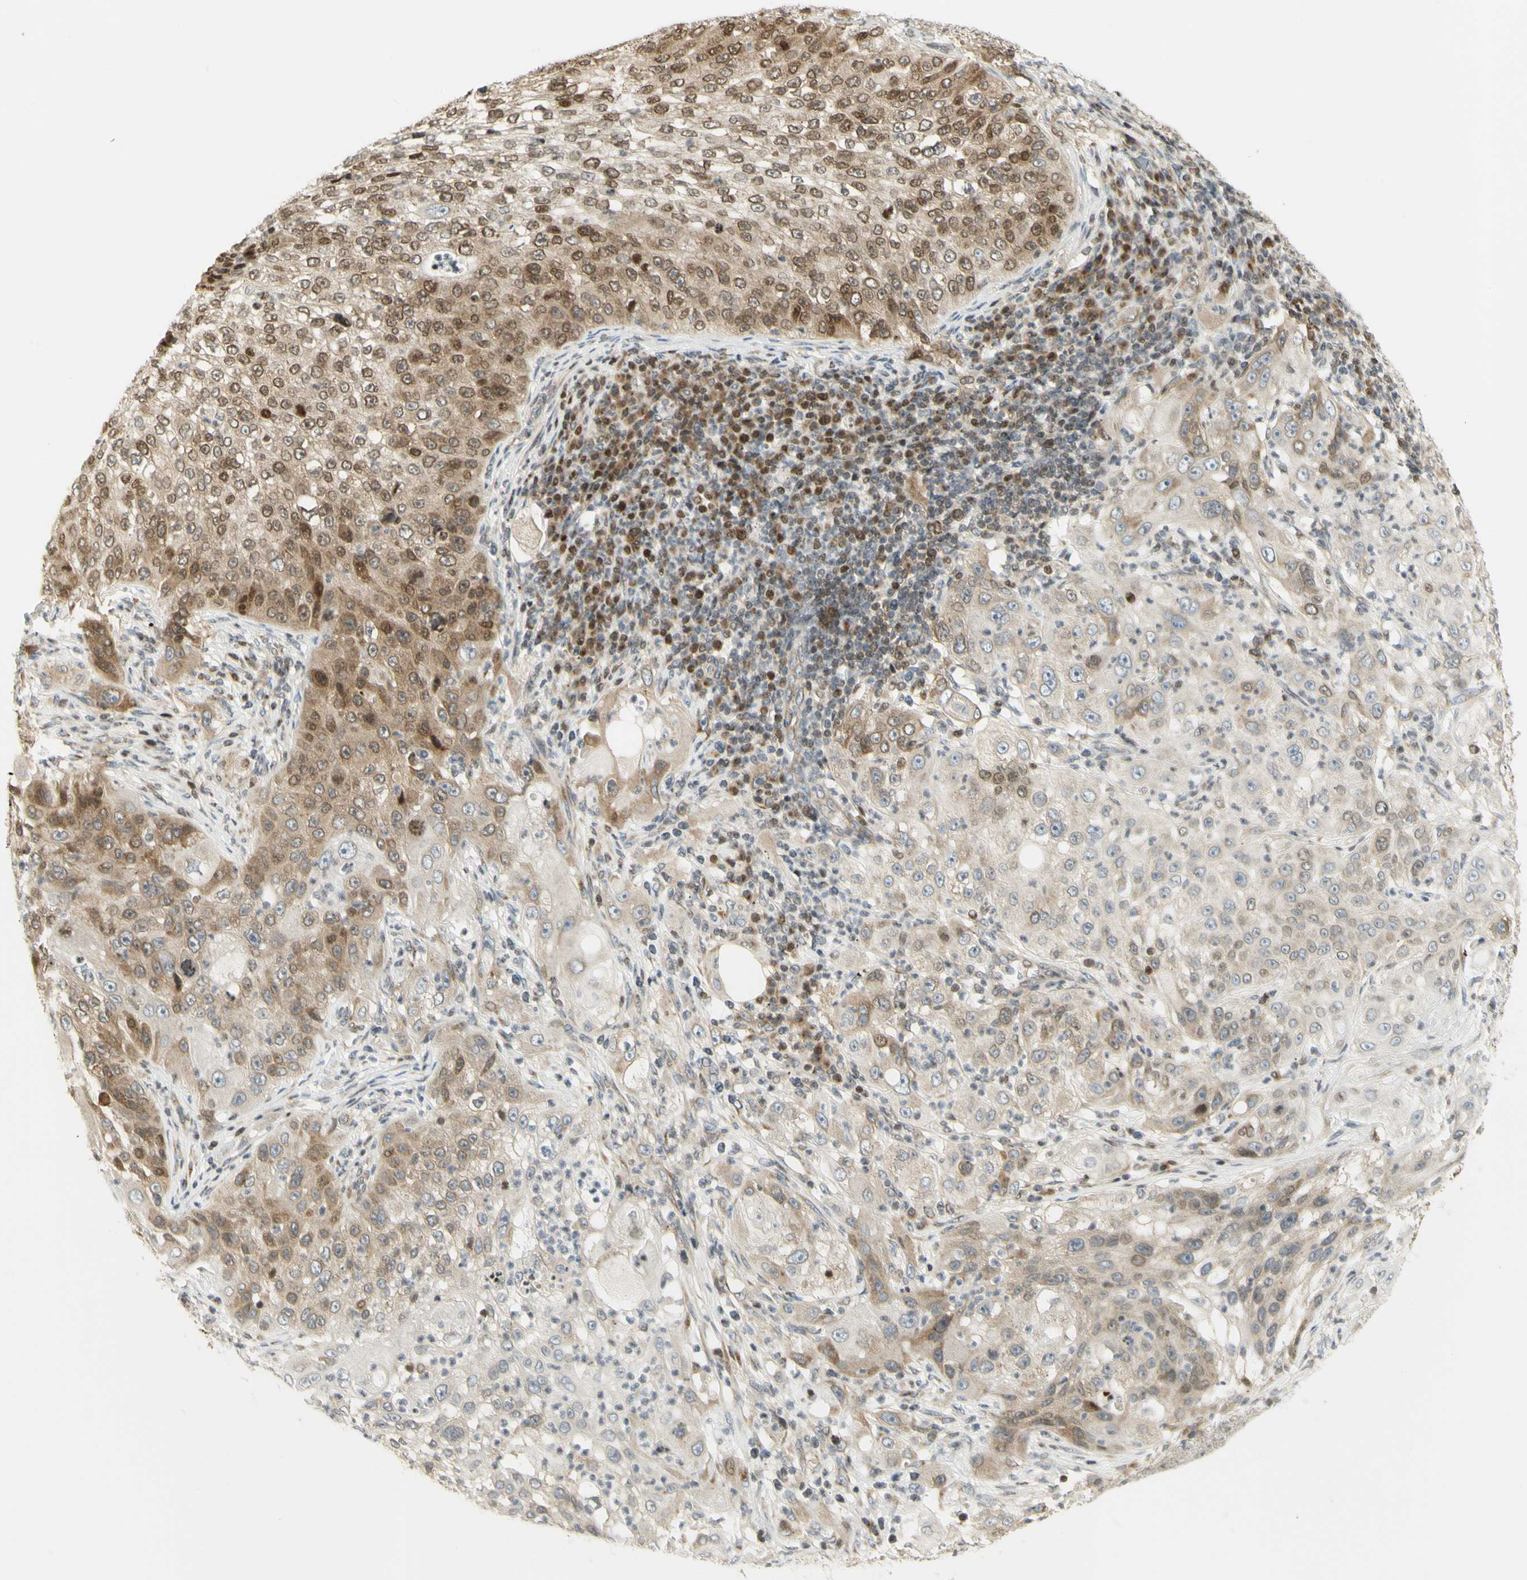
{"staining": {"intensity": "moderate", "quantity": ">75%", "location": "cytoplasmic/membranous,nuclear"}, "tissue": "lung cancer", "cell_type": "Tumor cells", "image_type": "cancer", "snomed": [{"axis": "morphology", "description": "Inflammation, NOS"}, {"axis": "morphology", "description": "Squamous cell carcinoma, NOS"}, {"axis": "topography", "description": "Lymph node"}, {"axis": "topography", "description": "Soft tissue"}, {"axis": "topography", "description": "Lung"}], "caption": "Tumor cells display medium levels of moderate cytoplasmic/membranous and nuclear expression in about >75% of cells in squamous cell carcinoma (lung).", "gene": "KIF11", "patient": {"sex": "male", "age": 66}}